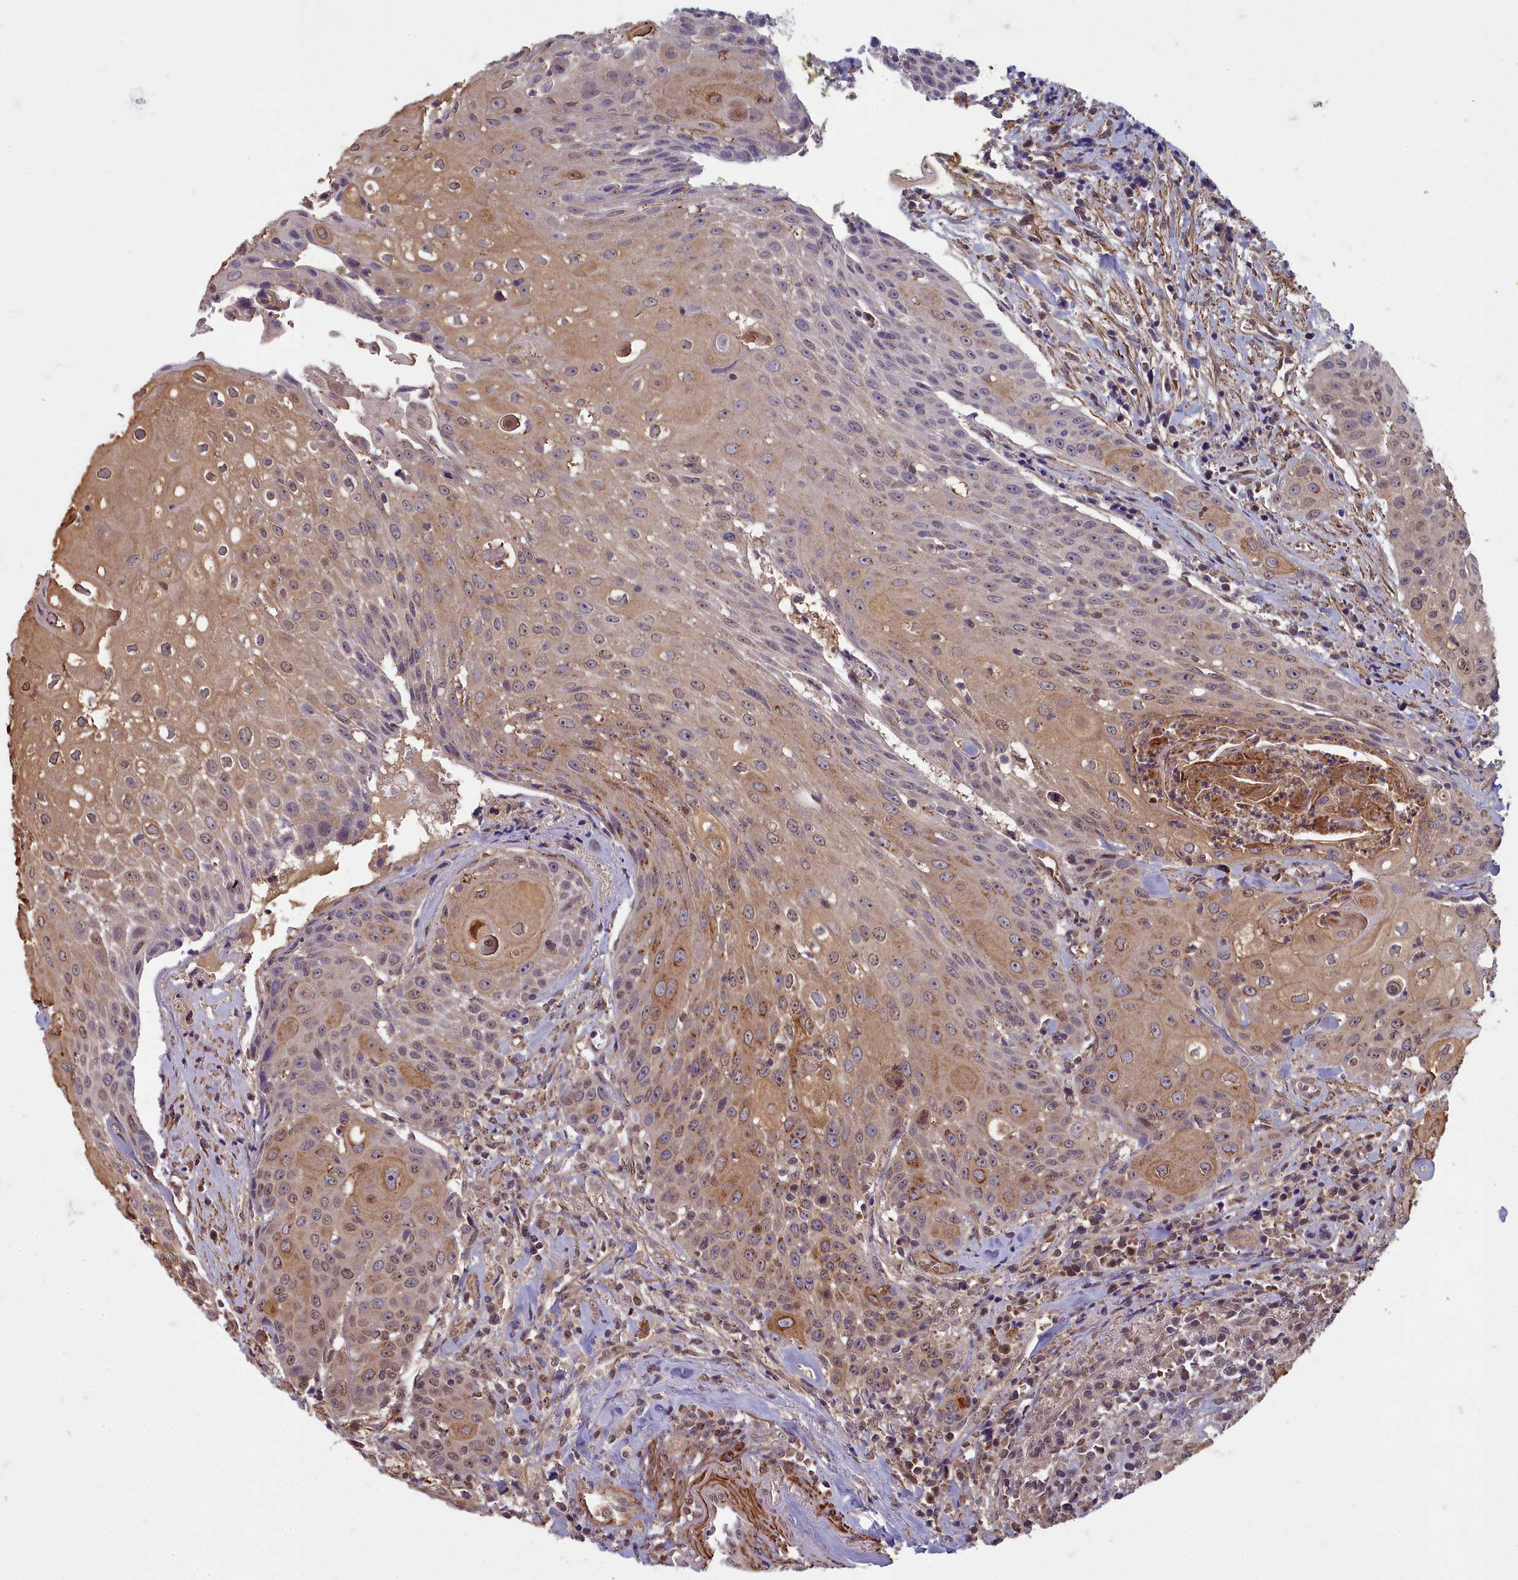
{"staining": {"intensity": "moderate", "quantity": "25%-75%", "location": "cytoplasmic/membranous,nuclear"}, "tissue": "head and neck cancer", "cell_type": "Tumor cells", "image_type": "cancer", "snomed": [{"axis": "morphology", "description": "Squamous cell carcinoma, NOS"}, {"axis": "topography", "description": "Oral tissue"}, {"axis": "topography", "description": "Head-Neck"}], "caption": "An immunohistochemistry photomicrograph of neoplastic tissue is shown. Protein staining in brown highlights moderate cytoplasmic/membranous and nuclear positivity in squamous cell carcinoma (head and neck) within tumor cells. The protein is shown in brown color, while the nuclei are stained blue.", "gene": "ZNF626", "patient": {"sex": "female", "age": 82}}